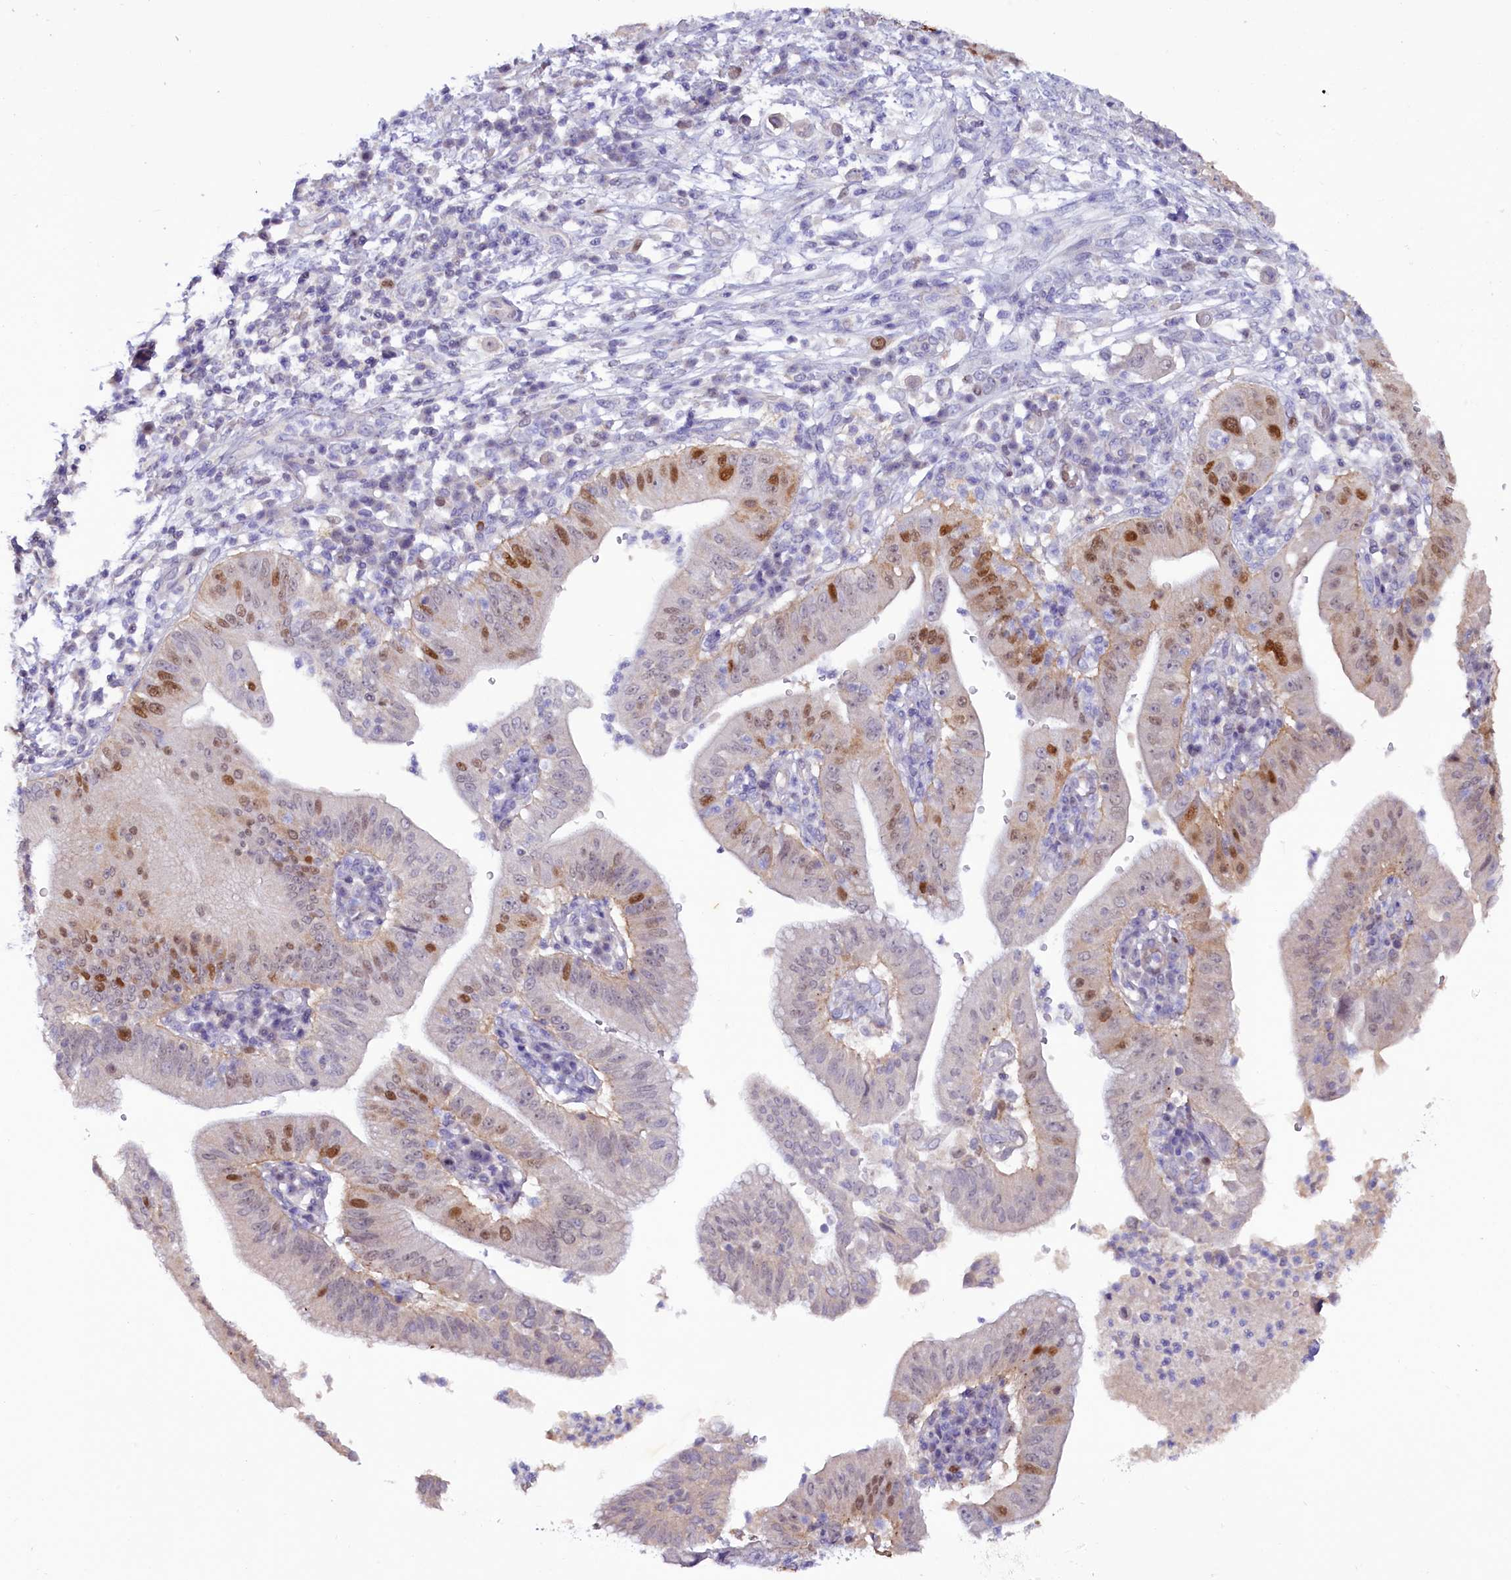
{"staining": {"intensity": "moderate", "quantity": "<25%", "location": "nuclear"}, "tissue": "pancreatic cancer", "cell_type": "Tumor cells", "image_type": "cancer", "snomed": [{"axis": "morphology", "description": "Adenocarcinoma, NOS"}, {"axis": "topography", "description": "Pancreas"}], "caption": "Moderate nuclear protein staining is appreciated in approximately <25% of tumor cells in pancreatic adenocarcinoma. The staining was performed using DAB (3,3'-diaminobenzidine) to visualize the protein expression in brown, while the nuclei were stained in blue with hematoxylin (Magnification: 20x).", "gene": "FAM111B", "patient": {"sex": "male", "age": 68}}